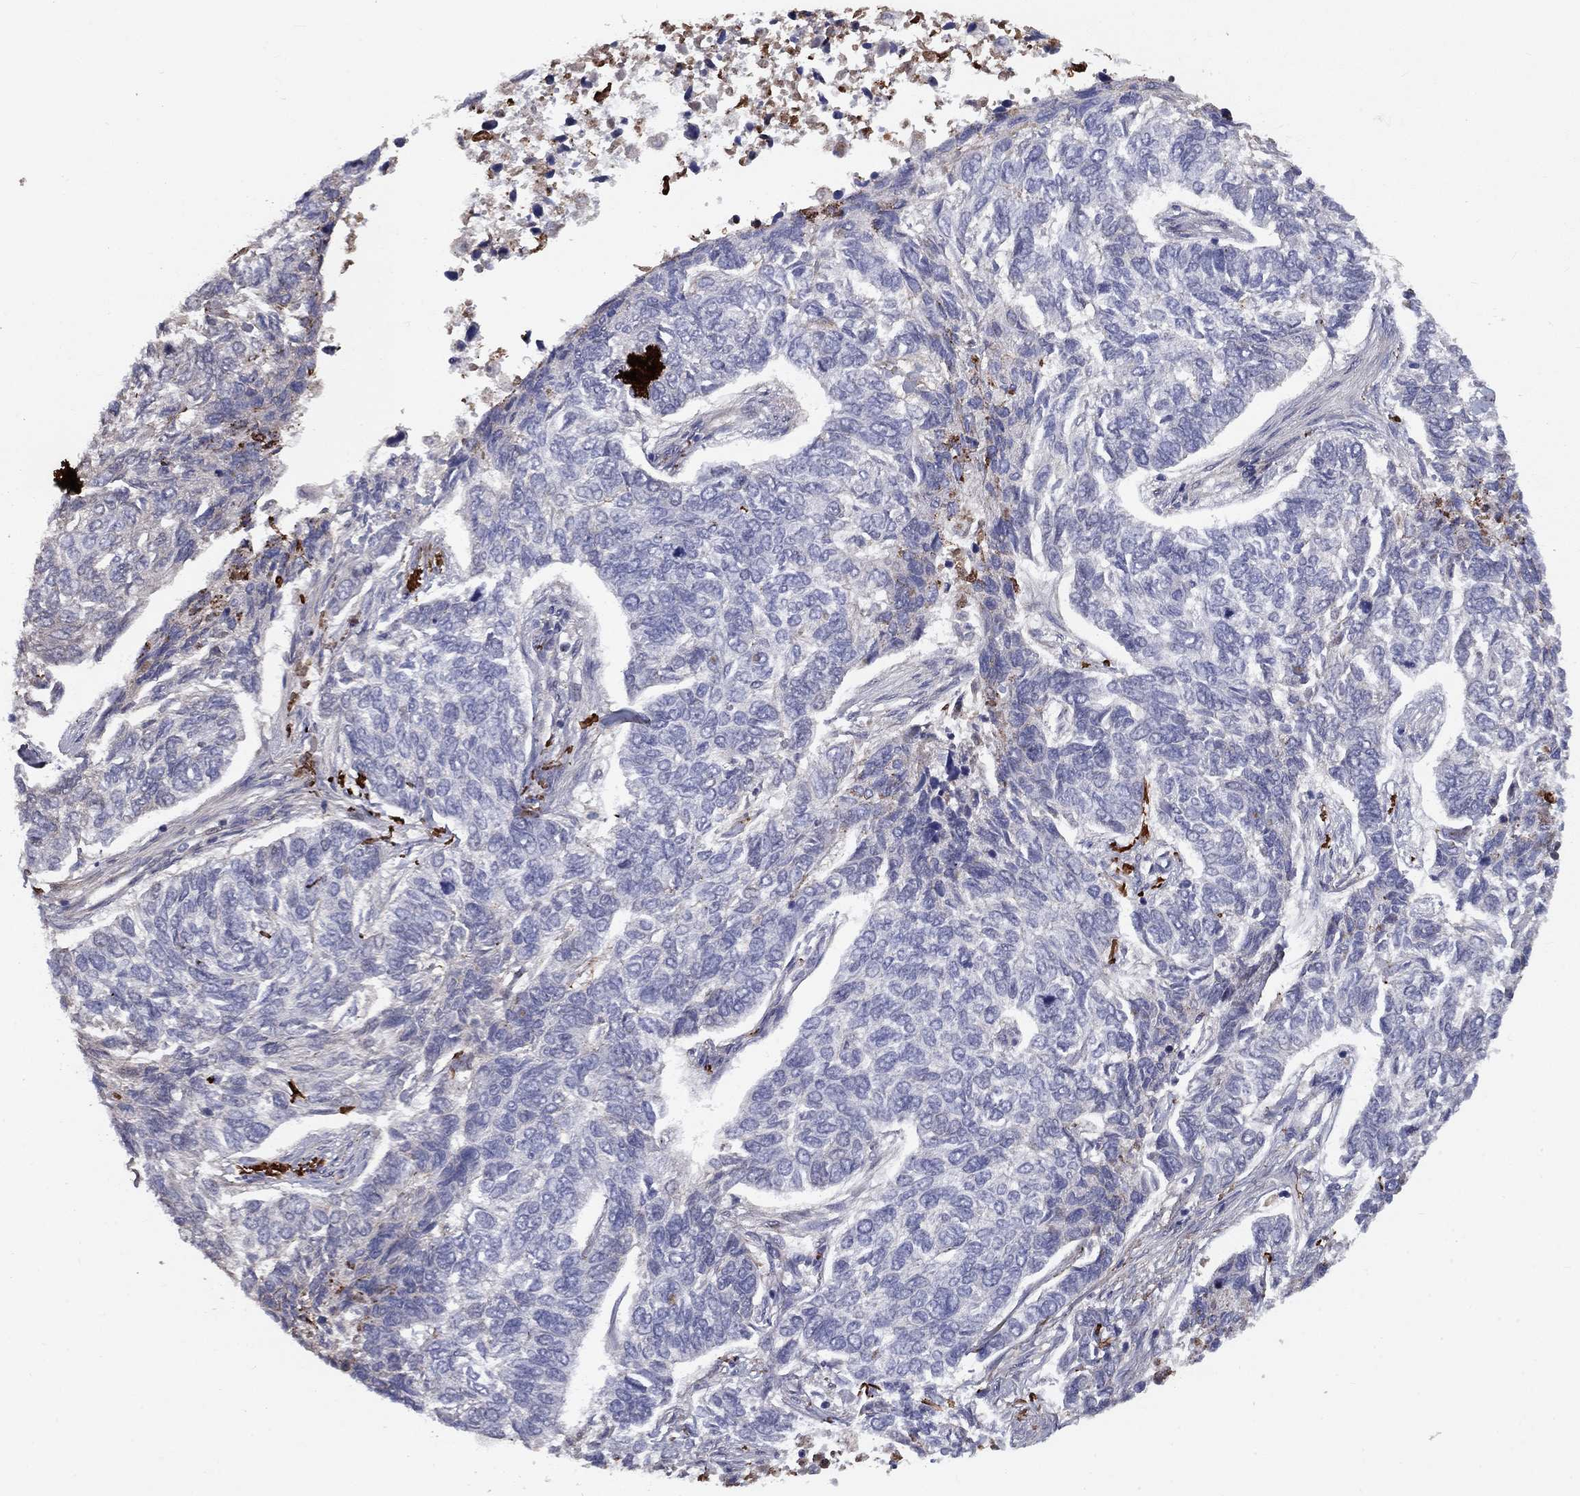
{"staining": {"intensity": "negative", "quantity": "none", "location": "none"}, "tissue": "skin cancer", "cell_type": "Tumor cells", "image_type": "cancer", "snomed": [{"axis": "morphology", "description": "Basal cell carcinoma"}, {"axis": "topography", "description": "Skin"}], "caption": "Immunohistochemistry (IHC) of human skin cancer reveals no staining in tumor cells.", "gene": "EPDR1", "patient": {"sex": "female", "age": 65}}